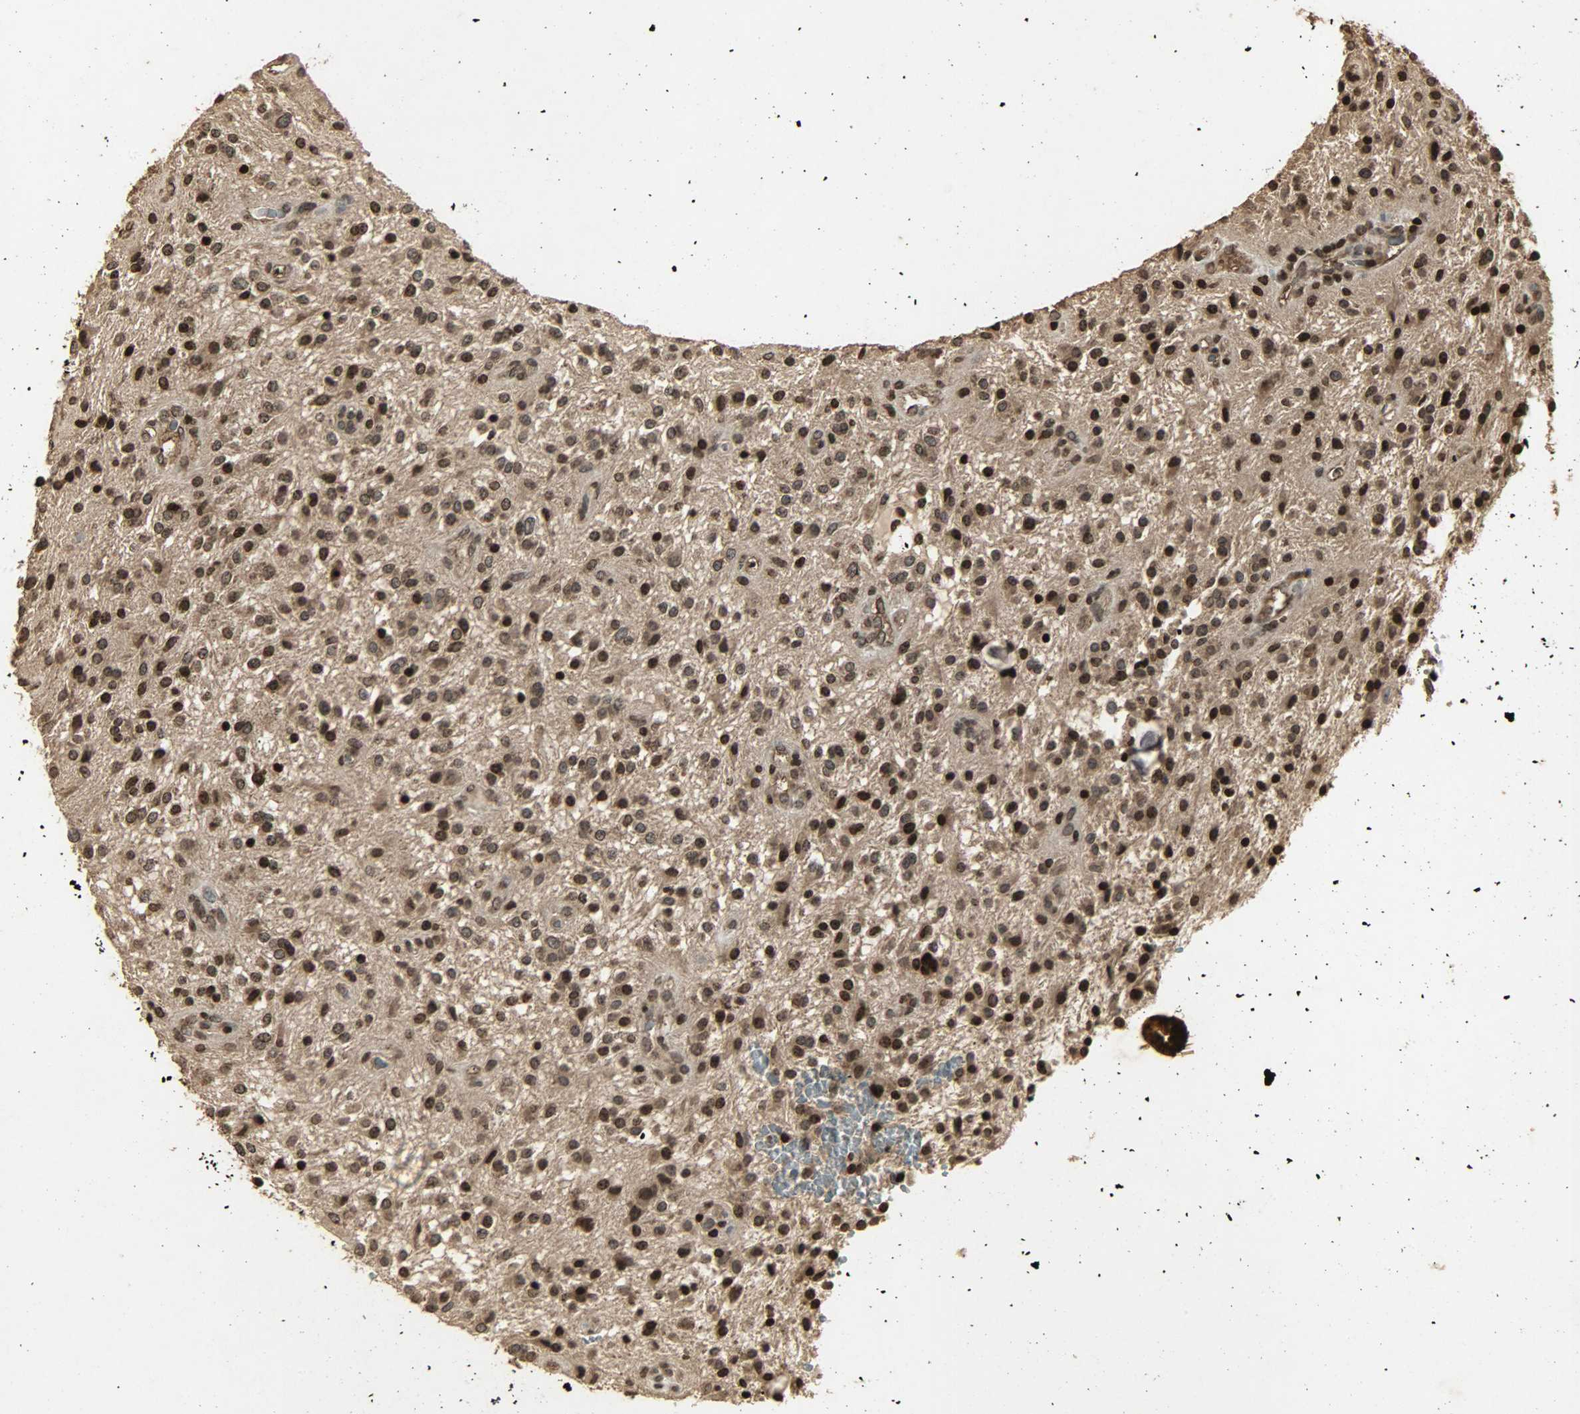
{"staining": {"intensity": "strong", "quantity": ">75%", "location": "cytoplasmic/membranous,nuclear"}, "tissue": "glioma", "cell_type": "Tumor cells", "image_type": "cancer", "snomed": [{"axis": "morphology", "description": "Glioma, malignant, NOS"}, {"axis": "topography", "description": "Cerebellum"}], "caption": "Glioma stained for a protein shows strong cytoplasmic/membranous and nuclear positivity in tumor cells. The protein is shown in brown color, while the nuclei are stained blue.", "gene": "PPP3R1", "patient": {"sex": "female", "age": 10}}